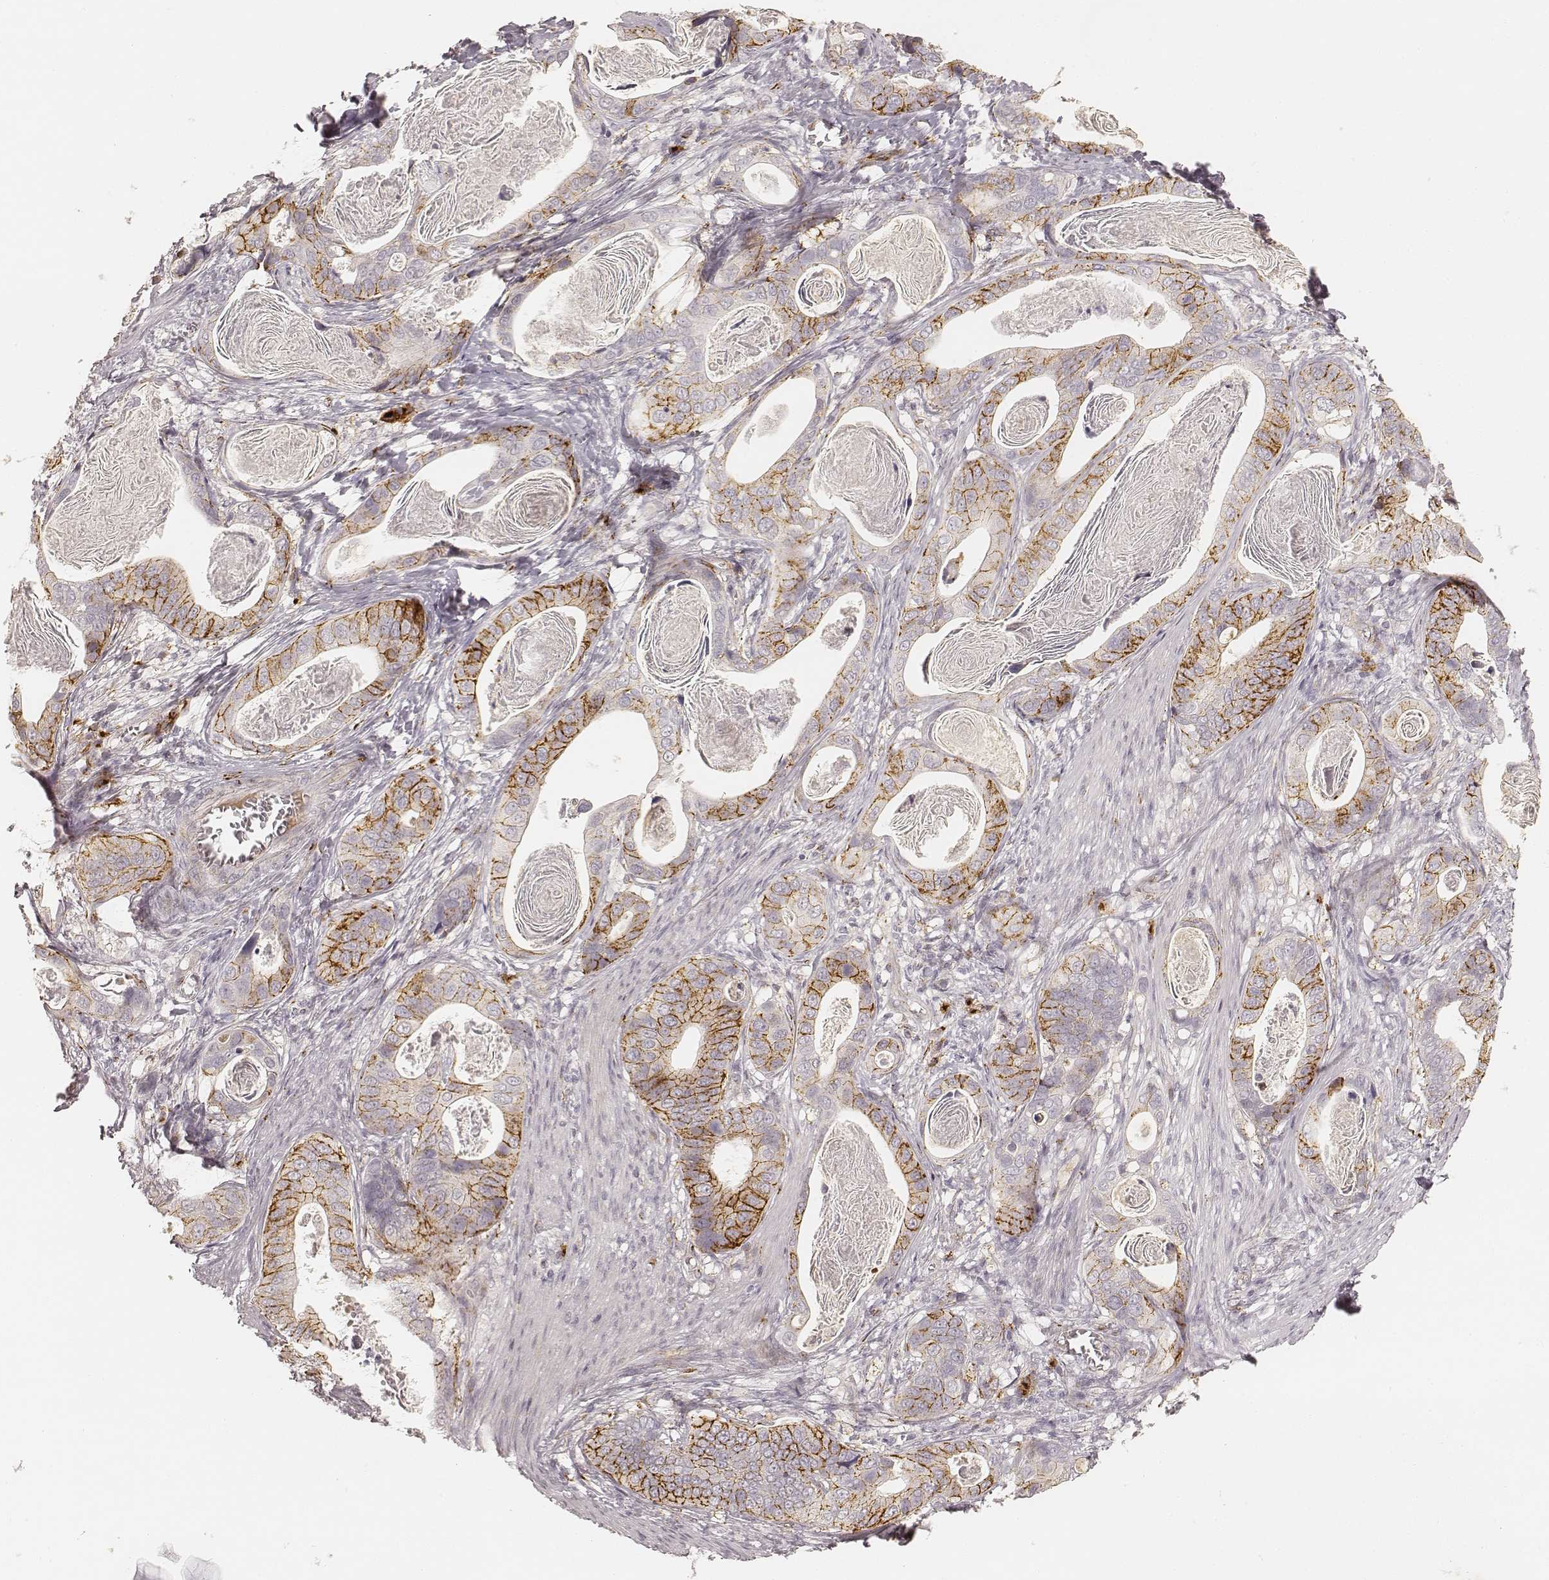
{"staining": {"intensity": "moderate", "quantity": "25%-75%", "location": "cytoplasmic/membranous"}, "tissue": "stomach cancer", "cell_type": "Tumor cells", "image_type": "cancer", "snomed": [{"axis": "morphology", "description": "Adenocarcinoma, NOS"}, {"axis": "topography", "description": "Stomach"}], "caption": "The immunohistochemical stain labels moderate cytoplasmic/membranous positivity in tumor cells of stomach cancer (adenocarcinoma) tissue. (brown staining indicates protein expression, while blue staining denotes nuclei).", "gene": "GORASP2", "patient": {"sex": "male", "age": 84}}